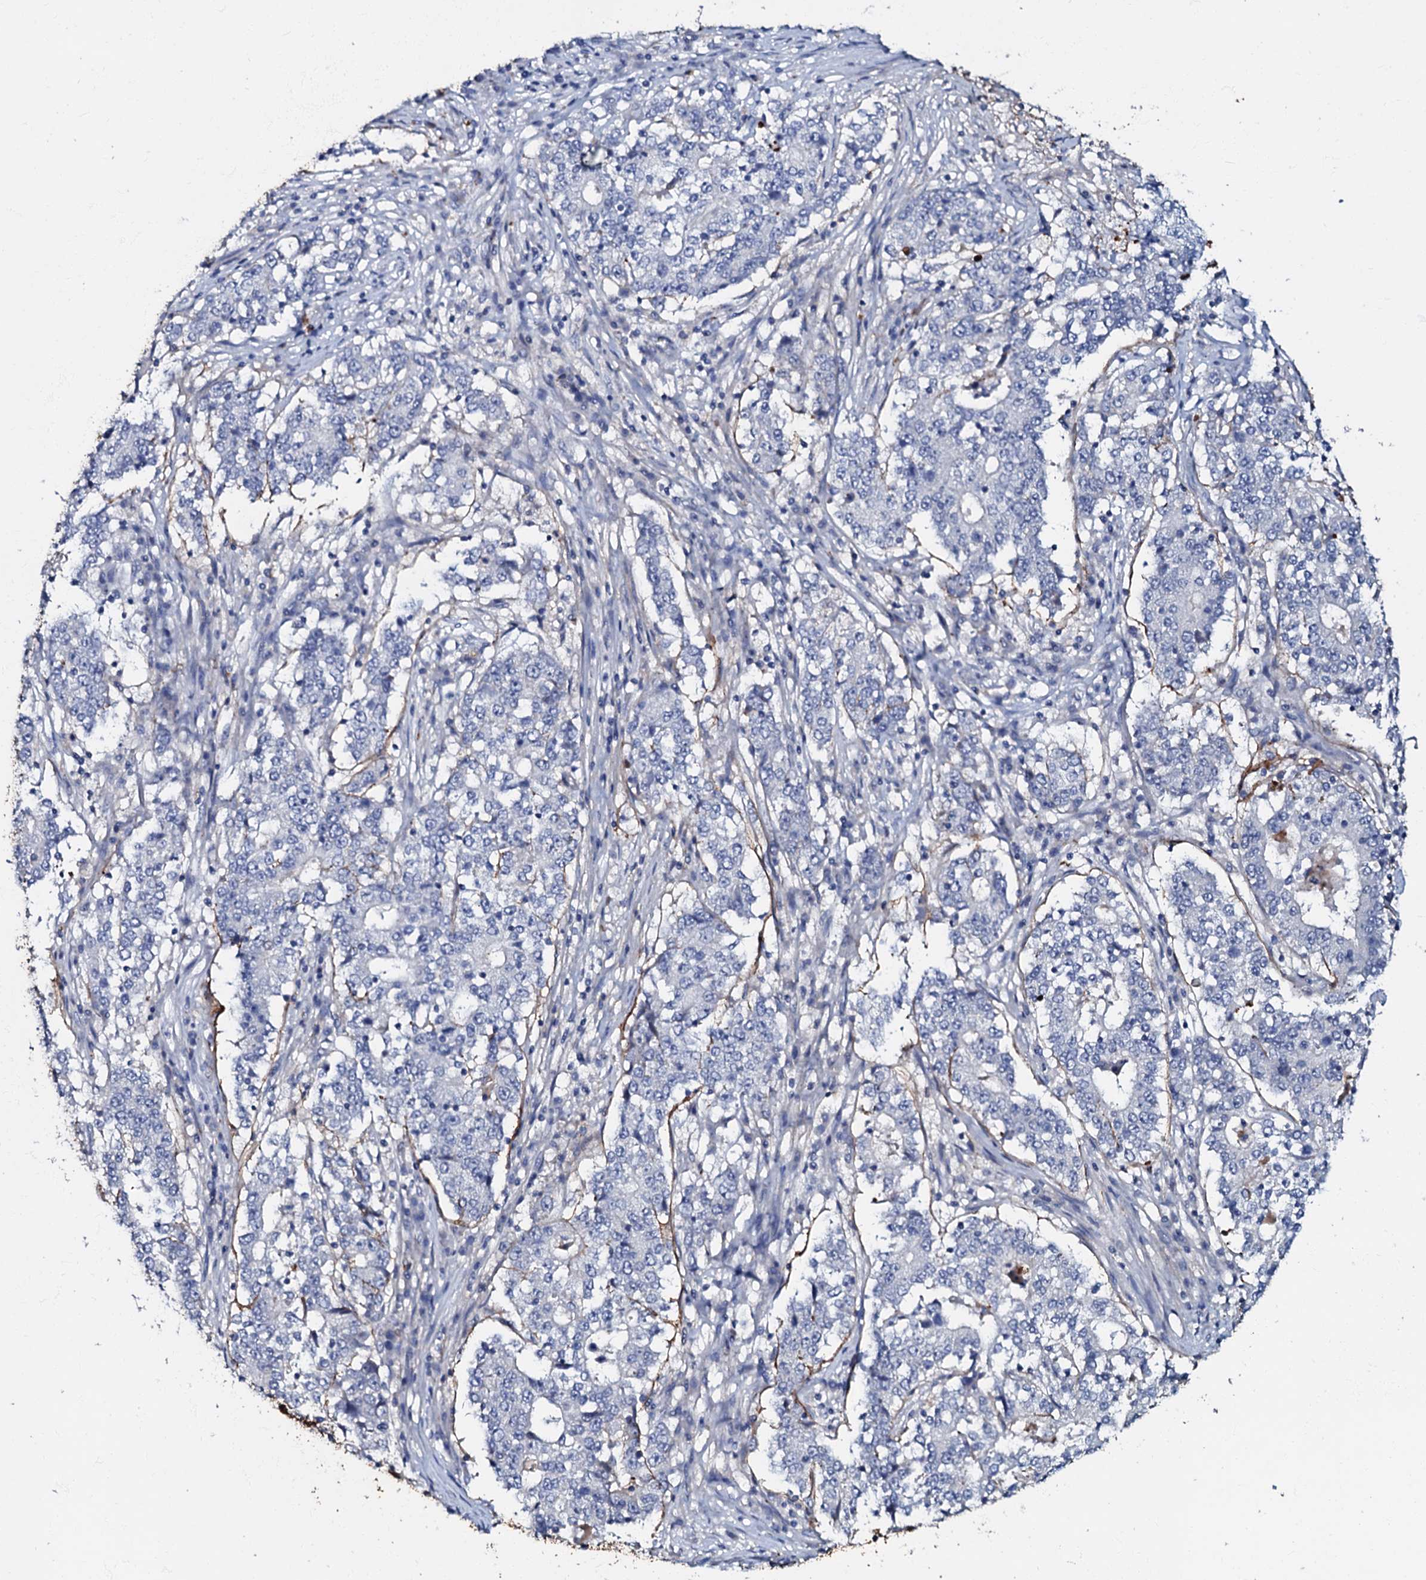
{"staining": {"intensity": "negative", "quantity": "none", "location": "none"}, "tissue": "stomach cancer", "cell_type": "Tumor cells", "image_type": "cancer", "snomed": [{"axis": "morphology", "description": "Adenocarcinoma, NOS"}, {"axis": "topography", "description": "Stomach"}], "caption": "Immunohistochemical staining of human adenocarcinoma (stomach) demonstrates no significant expression in tumor cells.", "gene": "MANSC4", "patient": {"sex": "male", "age": 59}}